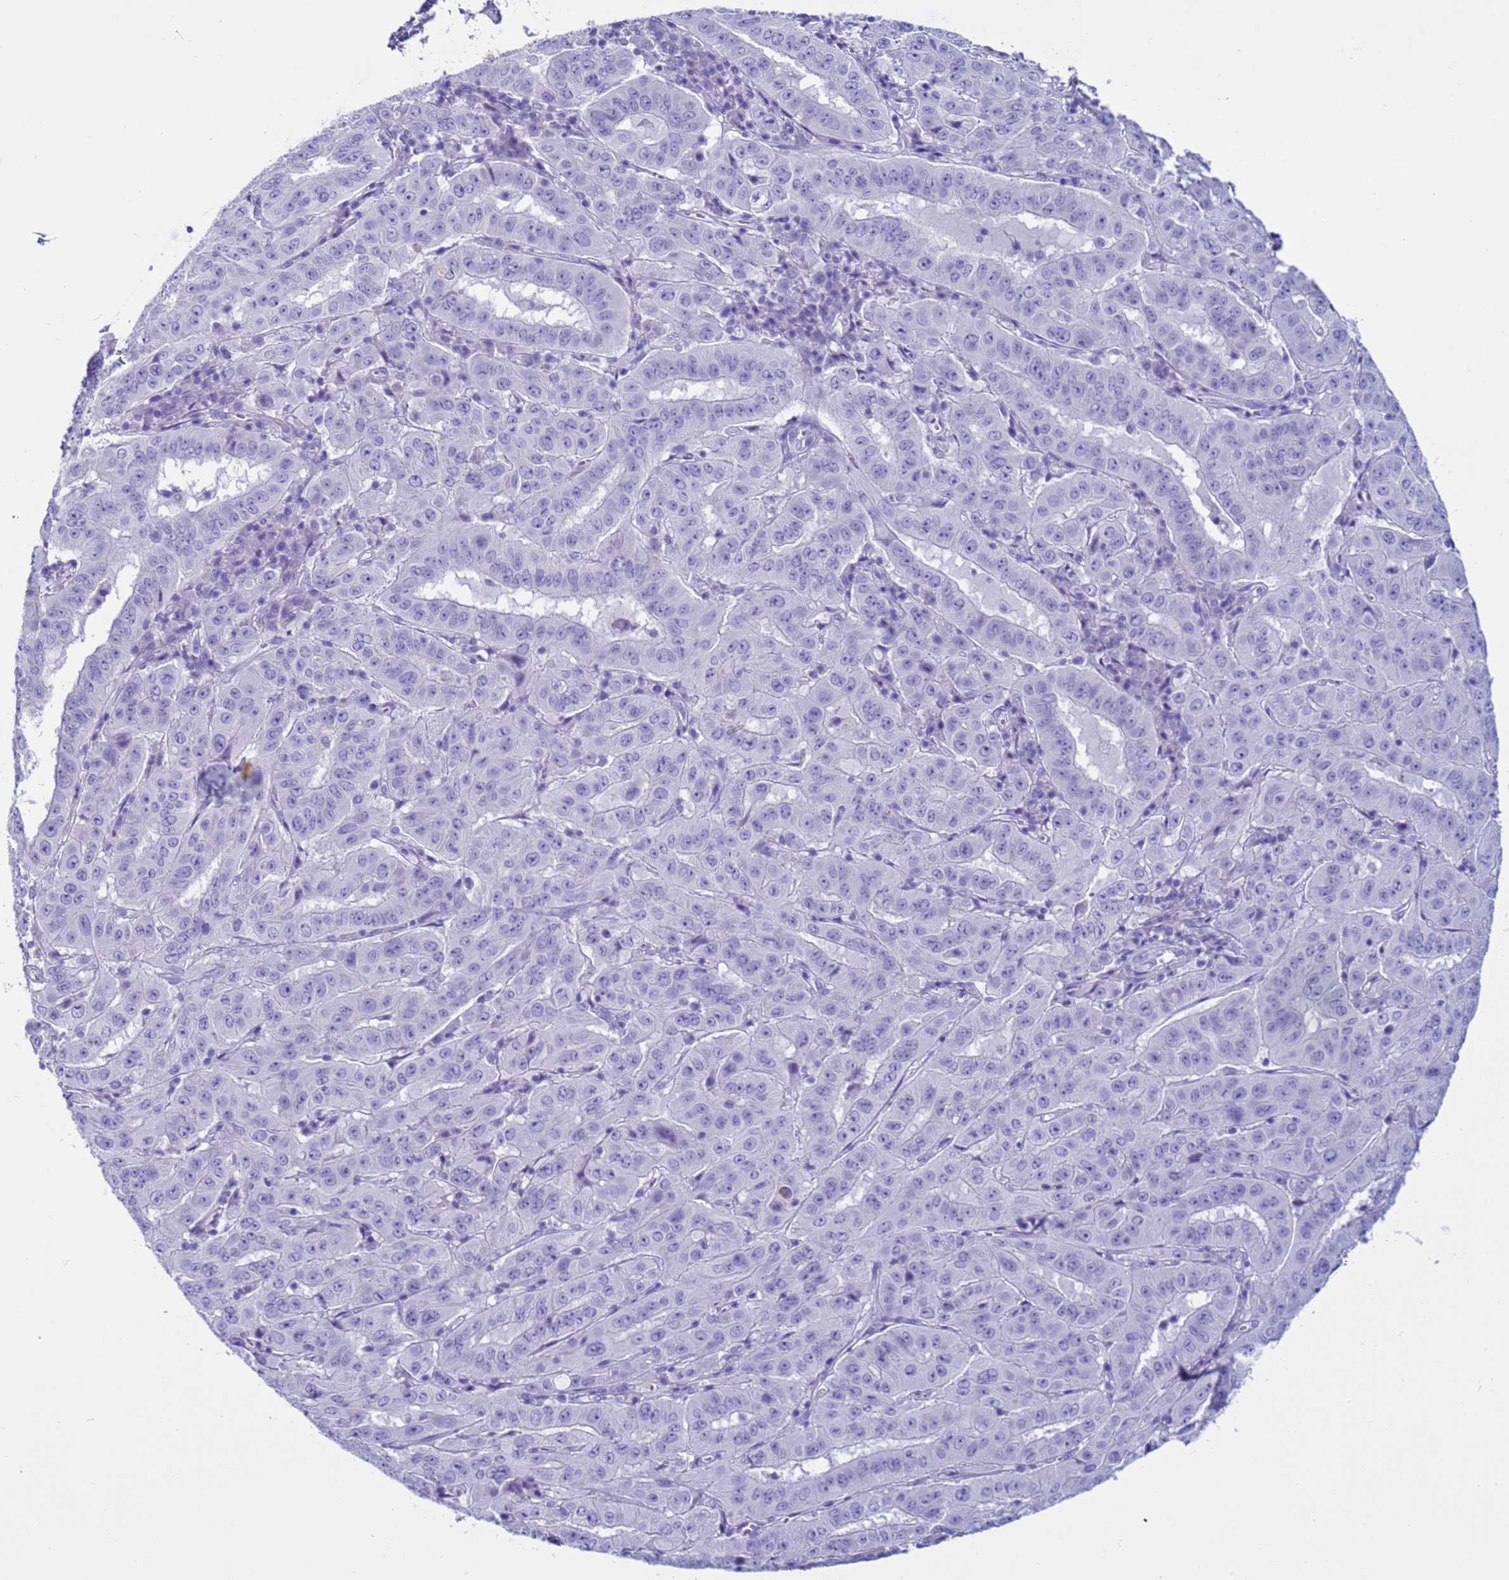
{"staining": {"intensity": "negative", "quantity": "none", "location": "none"}, "tissue": "pancreatic cancer", "cell_type": "Tumor cells", "image_type": "cancer", "snomed": [{"axis": "morphology", "description": "Adenocarcinoma, NOS"}, {"axis": "topography", "description": "Pancreas"}], "caption": "An IHC histopathology image of pancreatic adenocarcinoma is shown. There is no staining in tumor cells of pancreatic adenocarcinoma. (Brightfield microscopy of DAB (3,3'-diaminobenzidine) immunohistochemistry (IHC) at high magnification).", "gene": "CST4", "patient": {"sex": "male", "age": 63}}